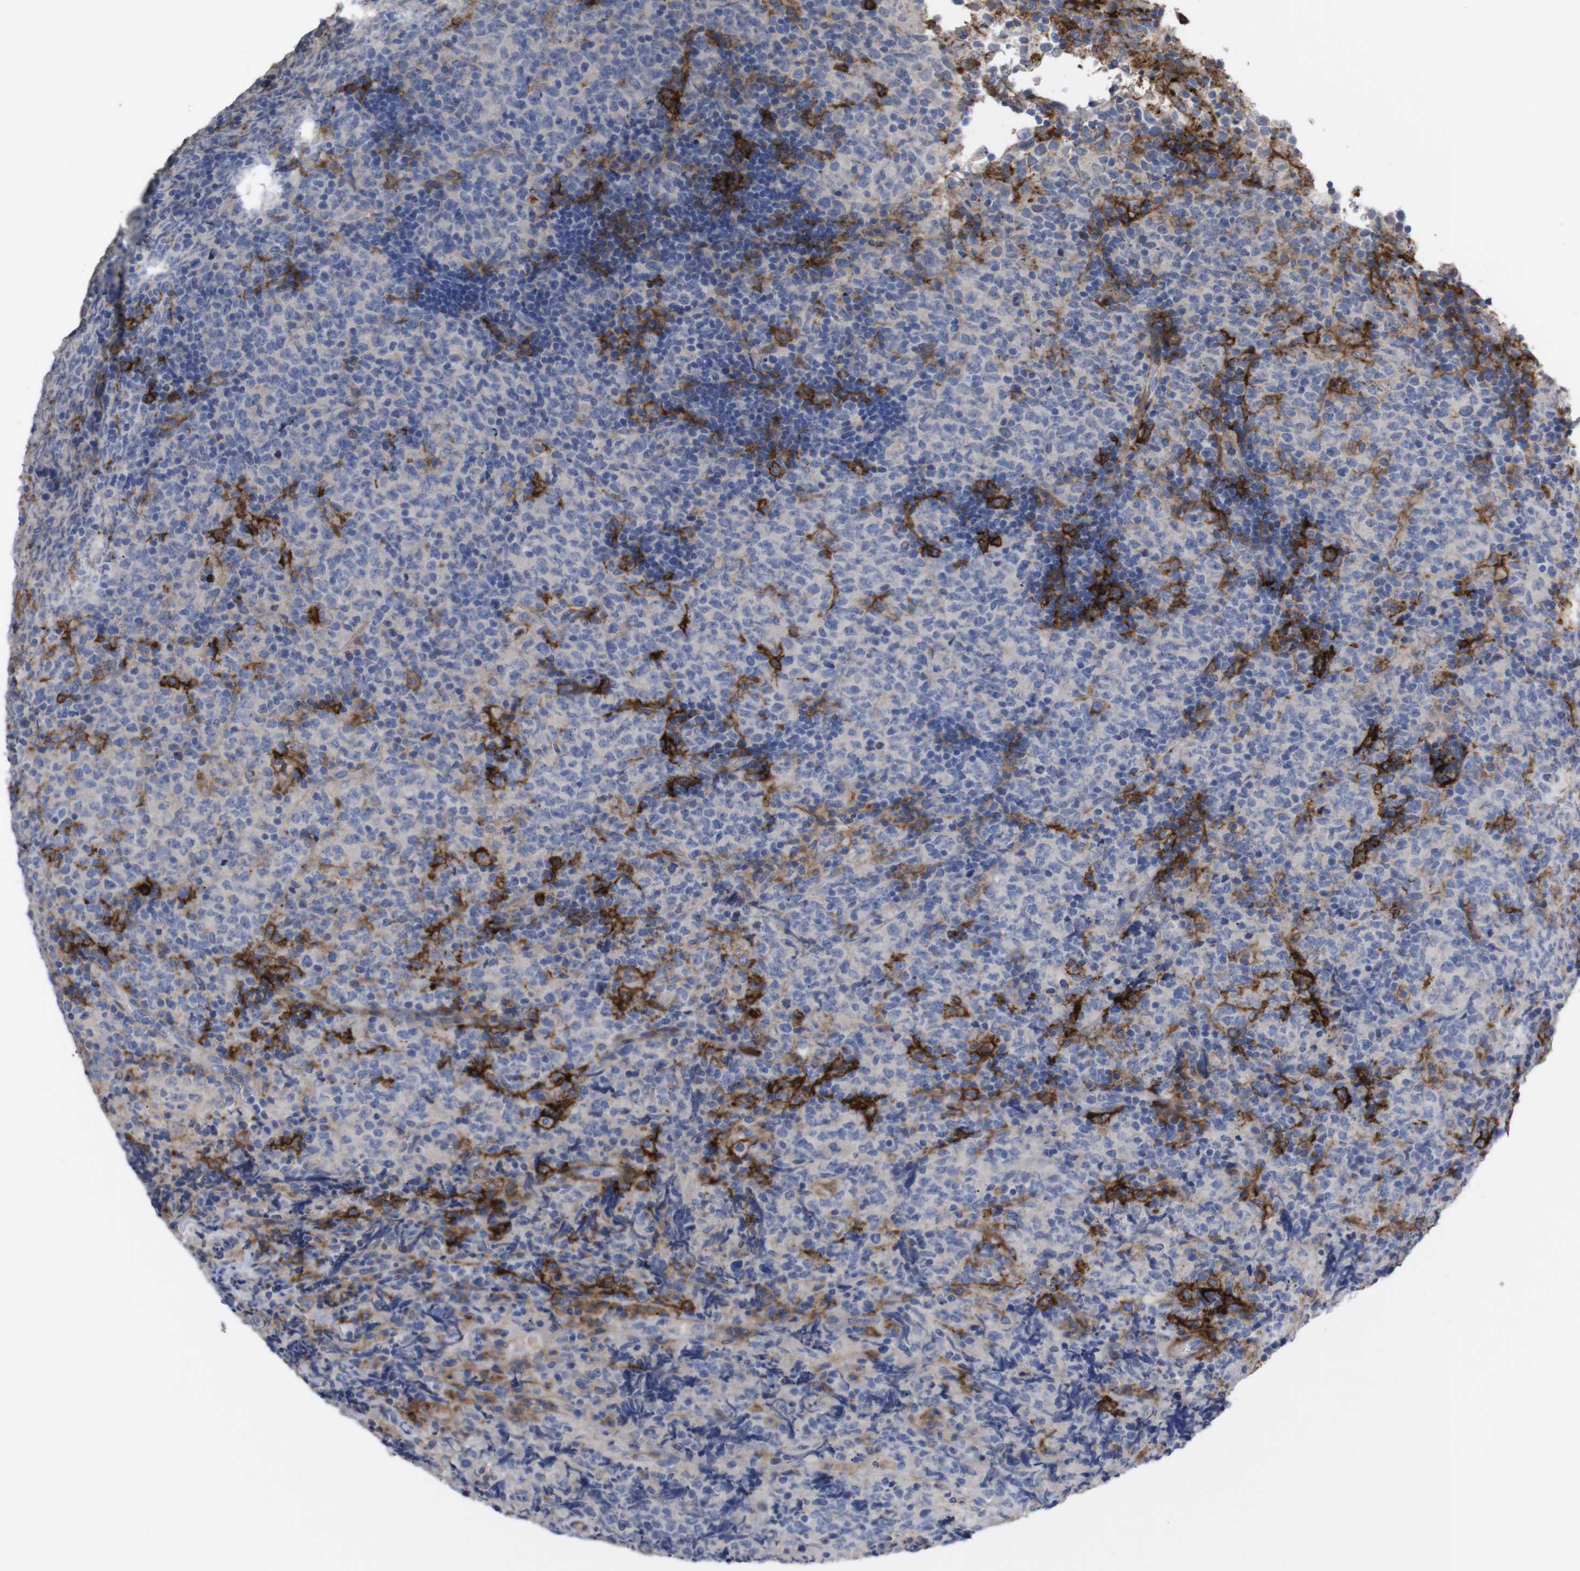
{"staining": {"intensity": "negative", "quantity": "none", "location": "none"}, "tissue": "lymphoma", "cell_type": "Tumor cells", "image_type": "cancer", "snomed": [{"axis": "morphology", "description": "Malignant lymphoma, non-Hodgkin's type, High grade"}, {"axis": "topography", "description": "Tonsil"}], "caption": "DAB (3,3'-diaminobenzidine) immunohistochemical staining of human high-grade malignant lymphoma, non-Hodgkin's type displays no significant staining in tumor cells.", "gene": "C5AR1", "patient": {"sex": "female", "age": 36}}